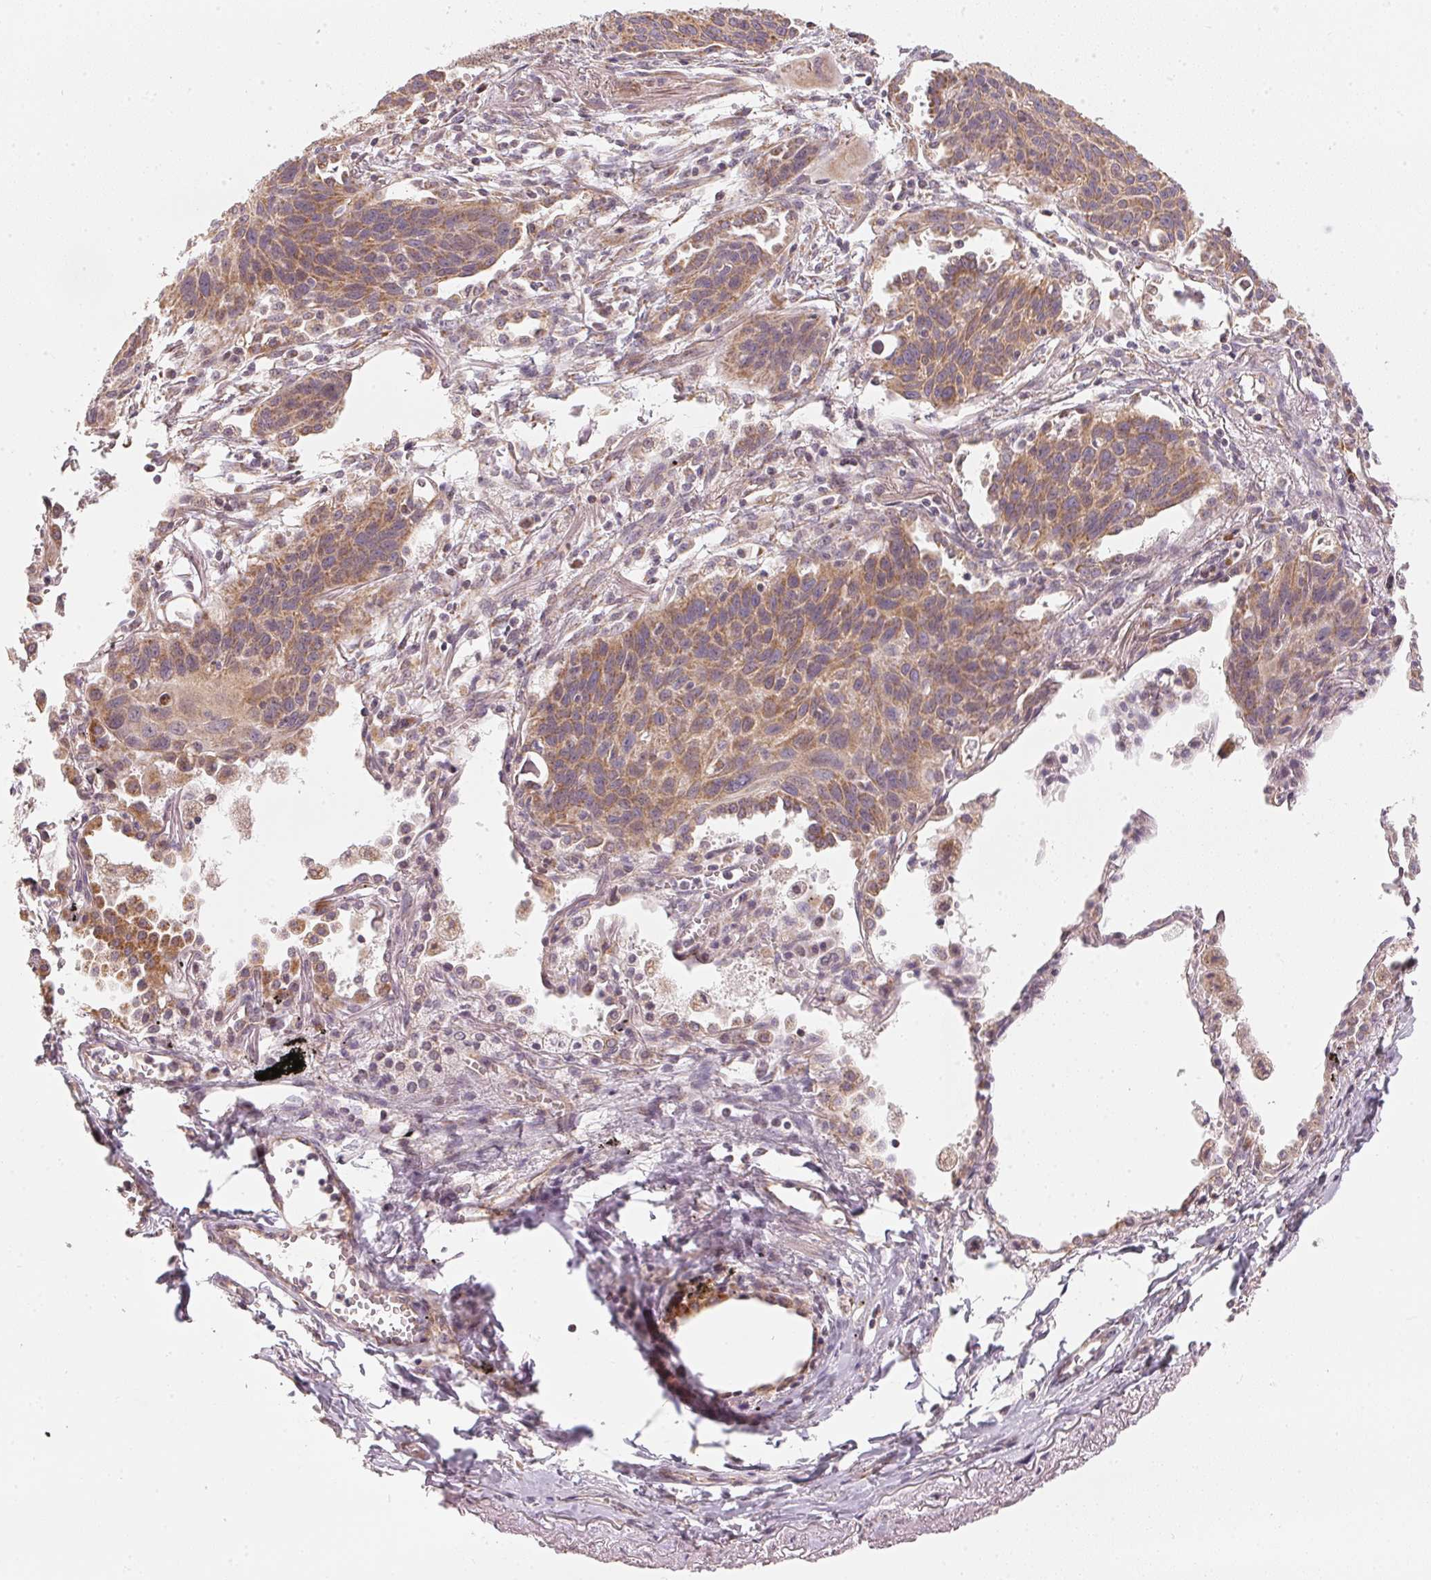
{"staining": {"intensity": "moderate", "quantity": ">75%", "location": "cytoplasmic/membranous"}, "tissue": "lung cancer", "cell_type": "Tumor cells", "image_type": "cancer", "snomed": [{"axis": "morphology", "description": "Squamous cell carcinoma, NOS"}, {"axis": "topography", "description": "Lung"}], "caption": "Human lung cancer stained for a protein (brown) displays moderate cytoplasmic/membranous positive positivity in about >75% of tumor cells.", "gene": "MATCAP1", "patient": {"sex": "male", "age": 71}}